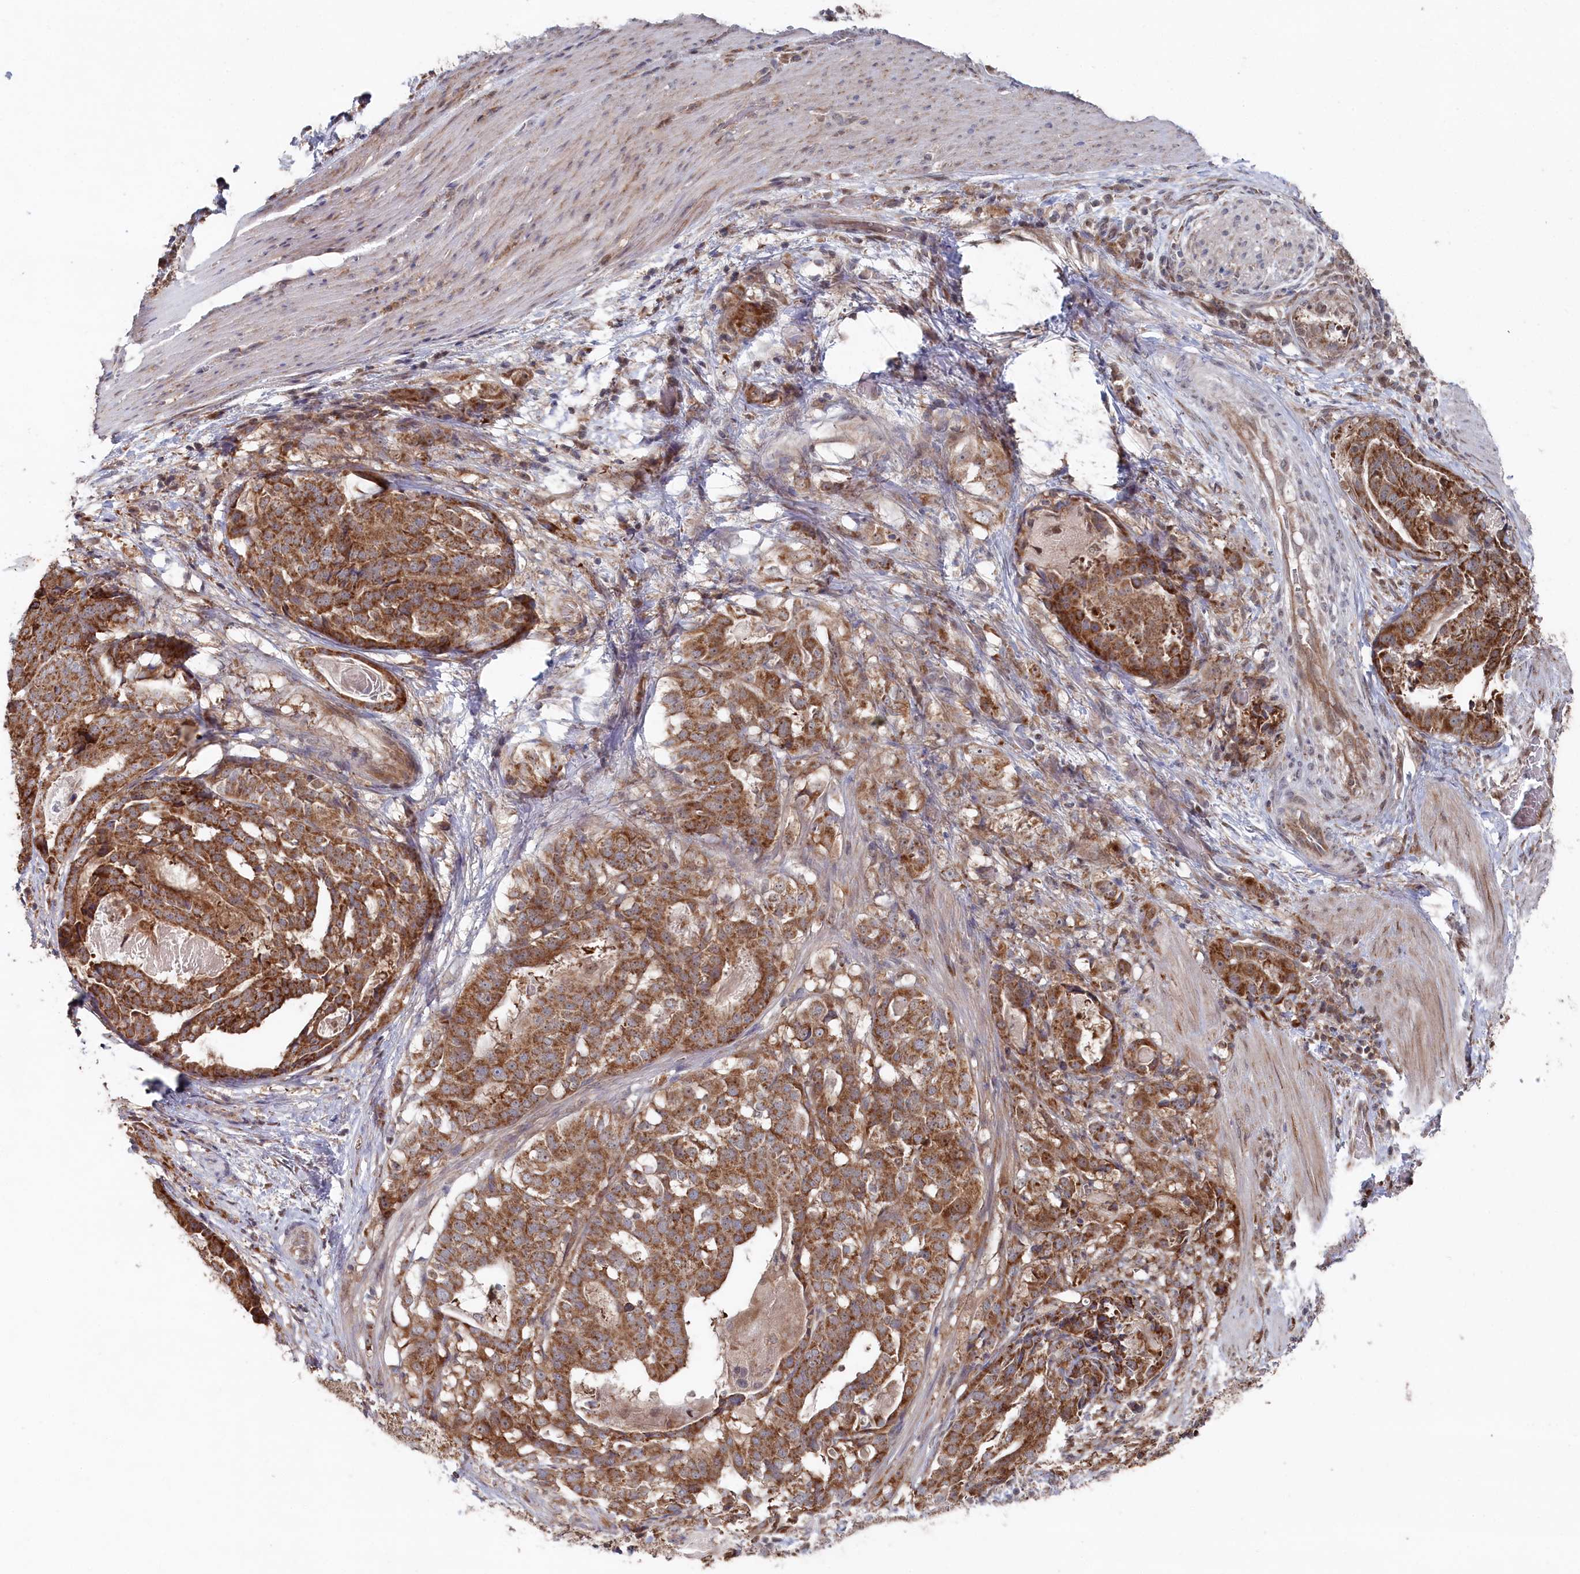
{"staining": {"intensity": "moderate", "quantity": ">75%", "location": "cytoplasmic/membranous"}, "tissue": "stomach cancer", "cell_type": "Tumor cells", "image_type": "cancer", "snomed": [{"axis": "morphology", "description": "Adenocarcinoma, NOS"}, {"axis": "topography", "description": "Stomach"}], "caption": "There is medium levels of moderate cytoplasmic/membranous expression in tumor cells of stomach cancer, as demonstrated by immunohistochemical staining (brown color).", "gene": "WAPL", "patient": {"sex": "male", "age": 48}}